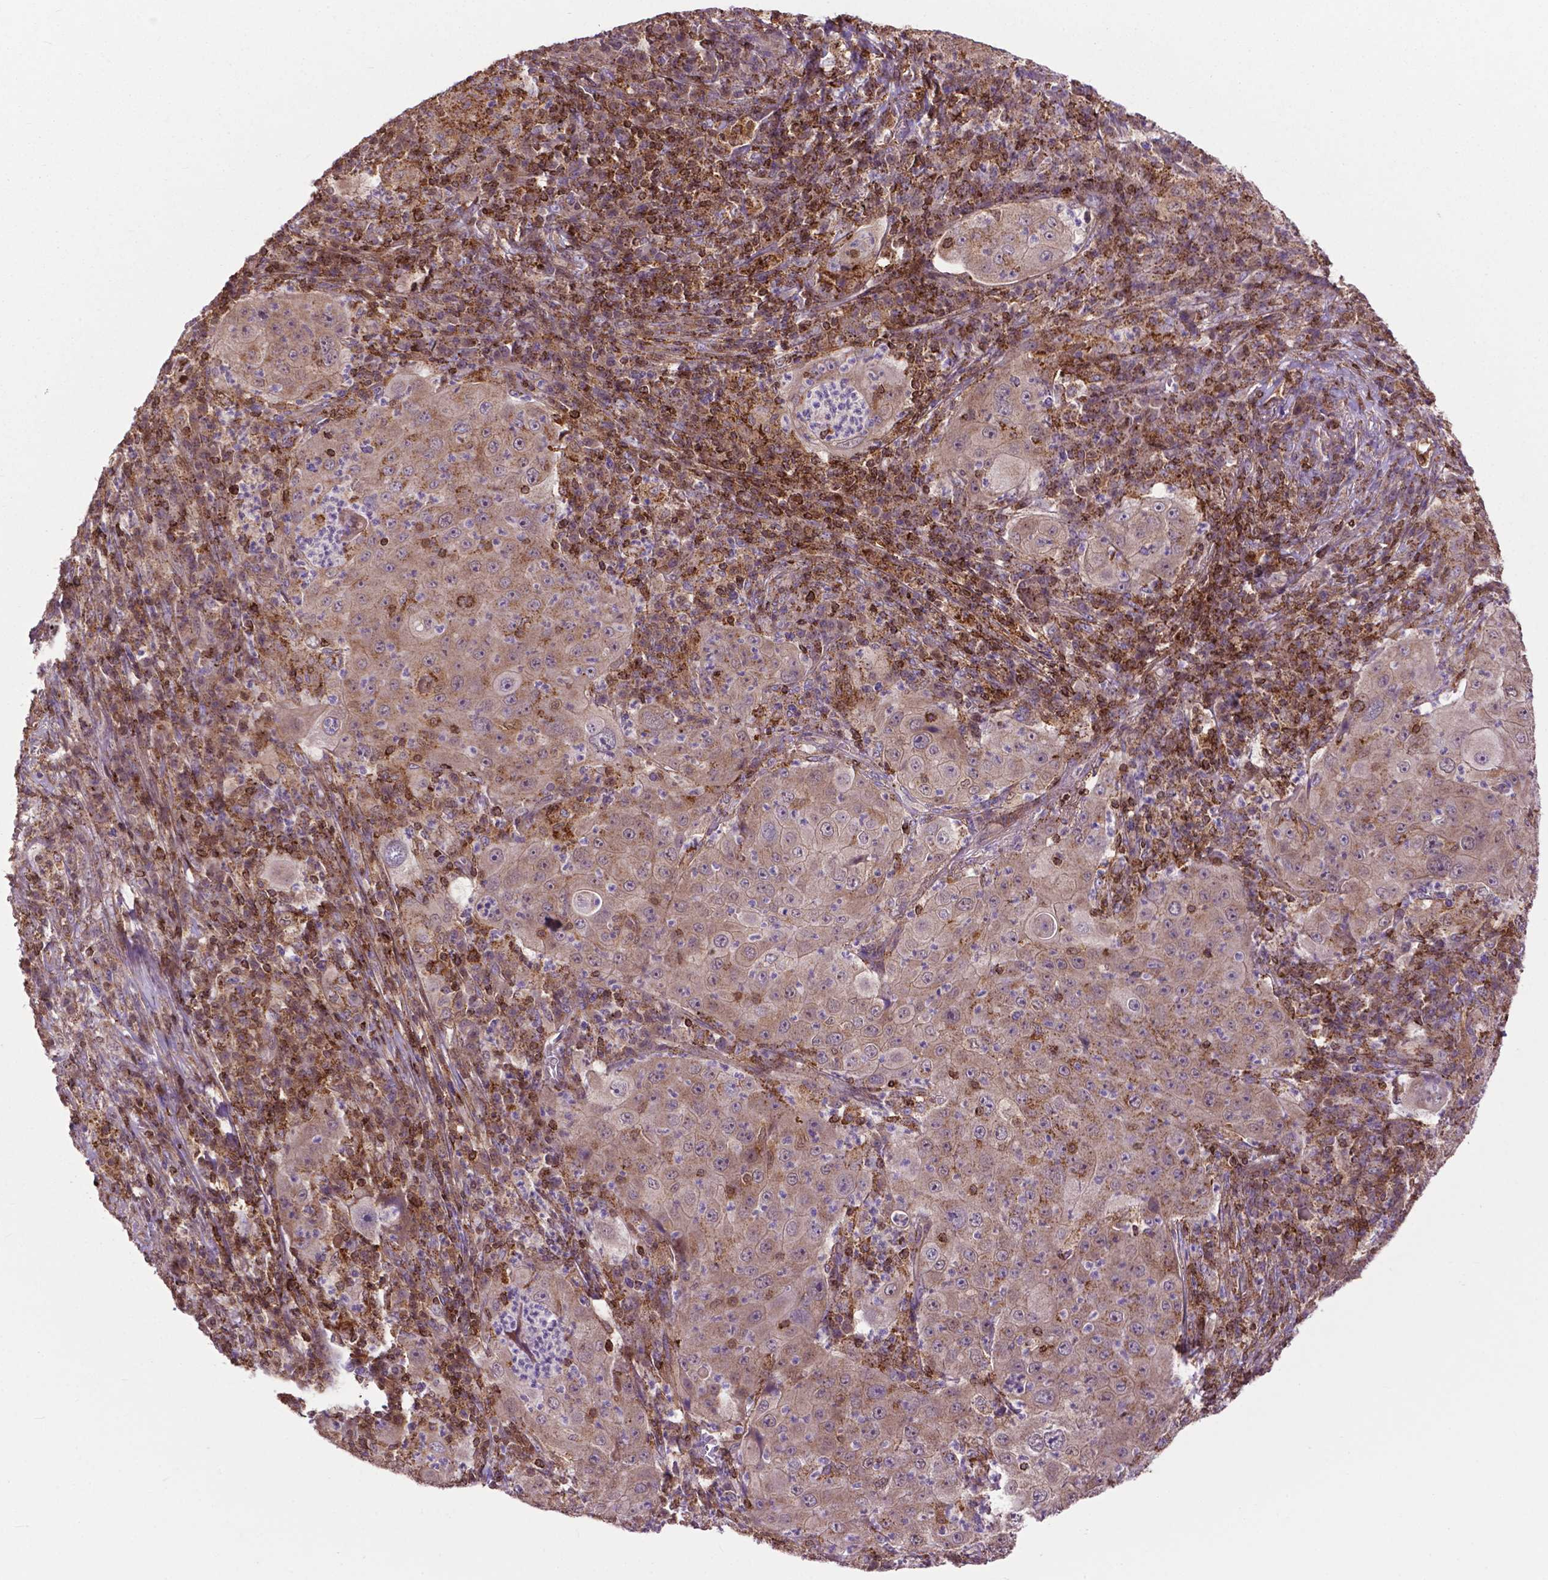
{"staining": {"intensity": "moderate", "quantity": ">75%", "location": "cytoplasmic/membranous"}, "tissue": "lung cancer", "cell_type": "Tumor cells", "image_type": "cancer", "snomed": [{"axis": "morphology", "description": "Squamous cell carcinoma, NOS"}, {"axis": "topography", "description": "Lung"}], "caption": "An IHC histopathology image of neoplastic tissue is shown. Protein staining in brown highlights moderate cytoplasmic/membranous positivity in lung cancer within tumor cells. The staining is performed using DAB brown chromogen to label protein expression. The nuclei are counter-stained blue using hematoxylin.", "gene": "CHMP4A", "patient": {"sex": "female", "age": 59}}